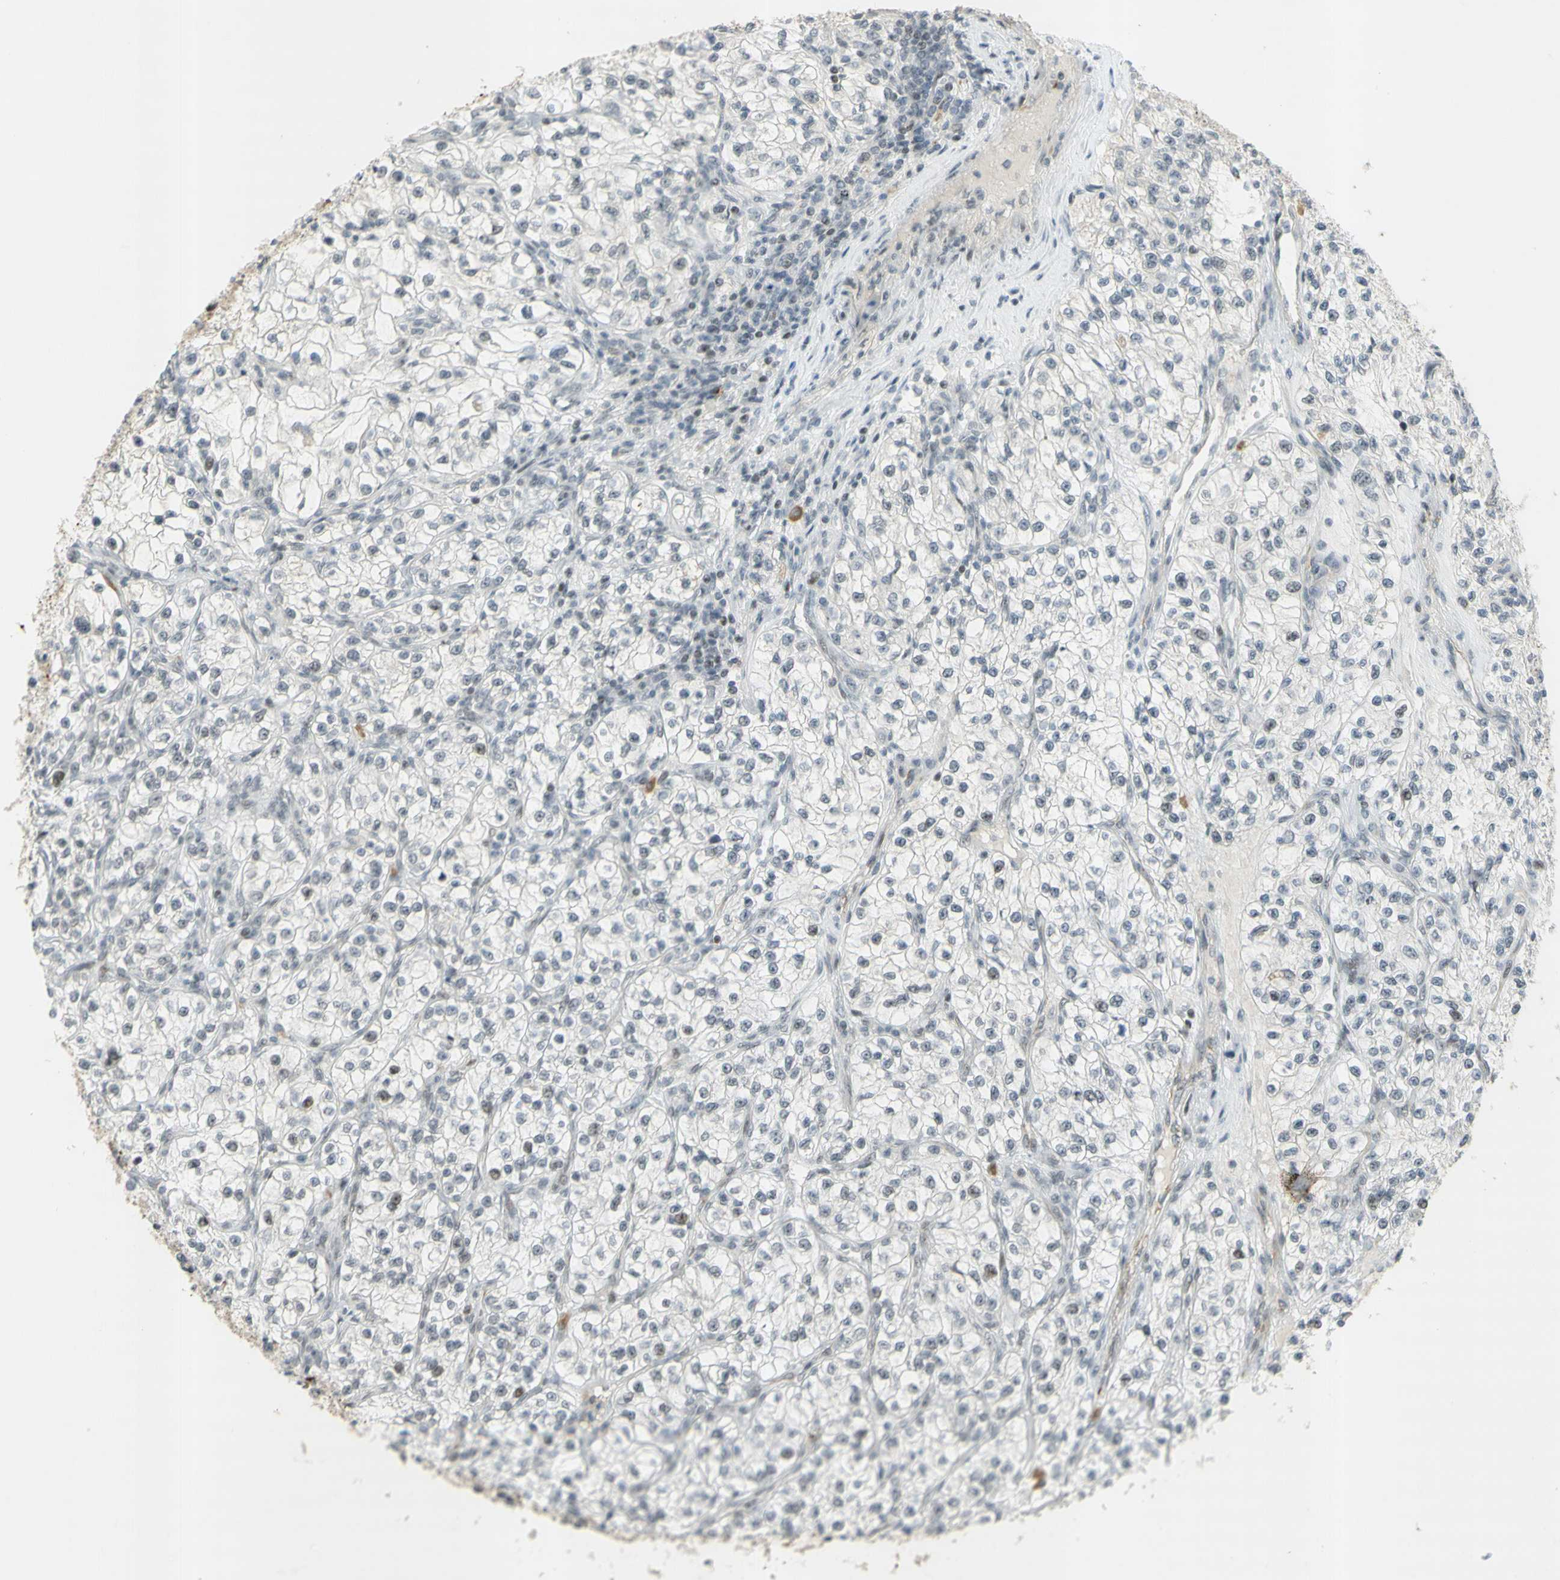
{"staining": {"intensity": "moderate", "quantity": "<25%", "location": "nuclear"}, "tissue": "renal cancer", "cell_type": "Tumor cells", "image_type": "cancer", "snomed": [{"axis": "morphology", "description": "Adenocarcinoma, NOS"}, {"axis": "topography", "description": "Kidney"}], "caption": "Protein staining of renal adenocarcinoma tissue reveals moderate nuclear expression in about <25% of tumor cells.", "gene": "IRF1", "patient": {"sex": "female", "age": 57}}